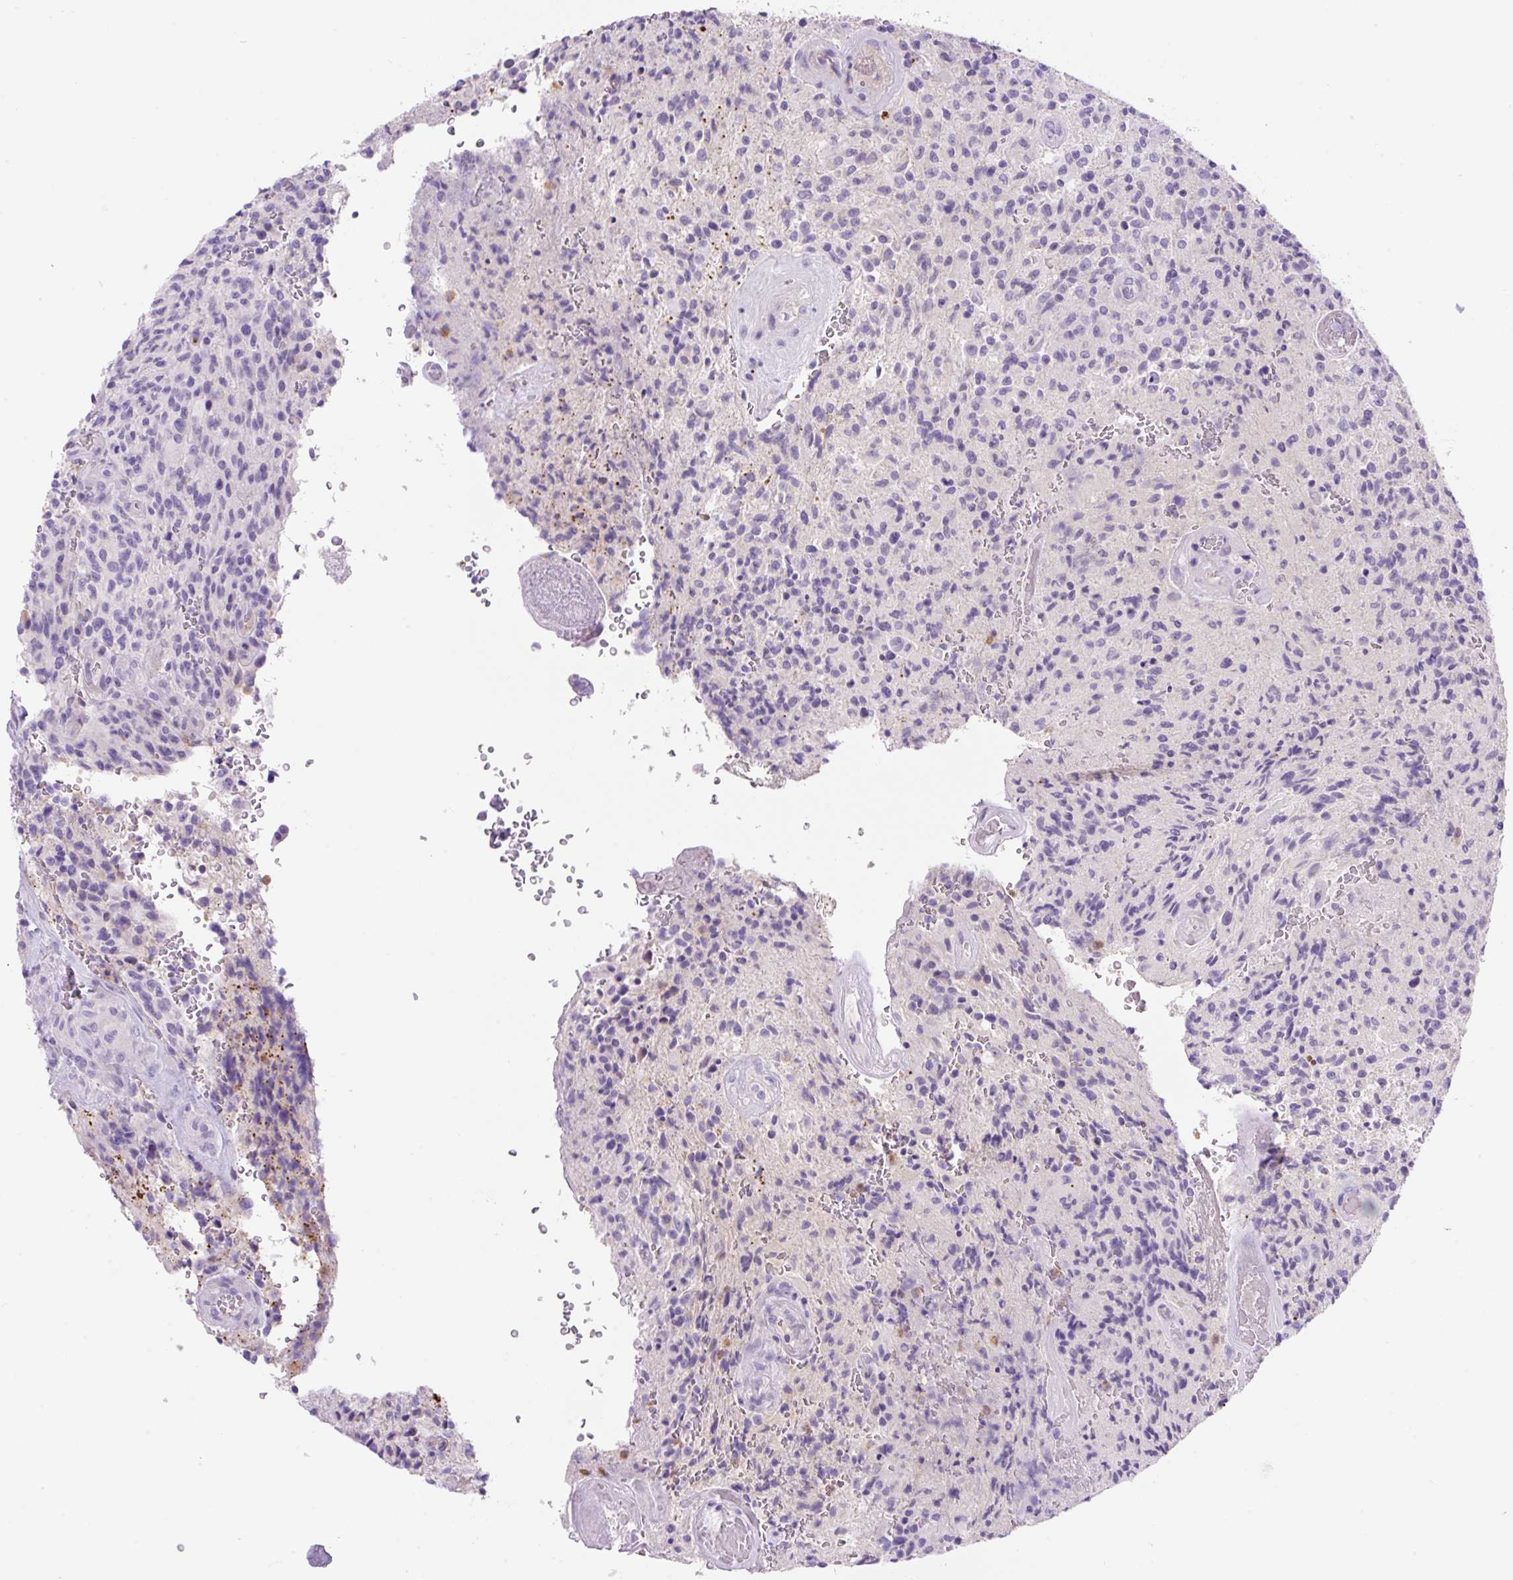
{"staining": {"intensity": "negative", "quantity": "none", "location": "none"}, "tissue": "glioma", "cell_type": "Tumor cells", "image_type": "cancer", "snomed": [{"axis": "morphology", "description": "Normal tissue, NOS"}, {"axis": "morphology", "description": "Glioma, malignant, High grade"}, {"axis": "topography", "description": "Cerebral cortex"}], "caption": "IHC micrograph of human high-grade glioma (malignant) stained for a protein (brown), which displays no positivity in tumor cells. (DAB immunohistochemistry visualized using brightfield microscopy, high magnification).", "gene": "TDRD15", "patient": {"sex": "male", "age": 56}}